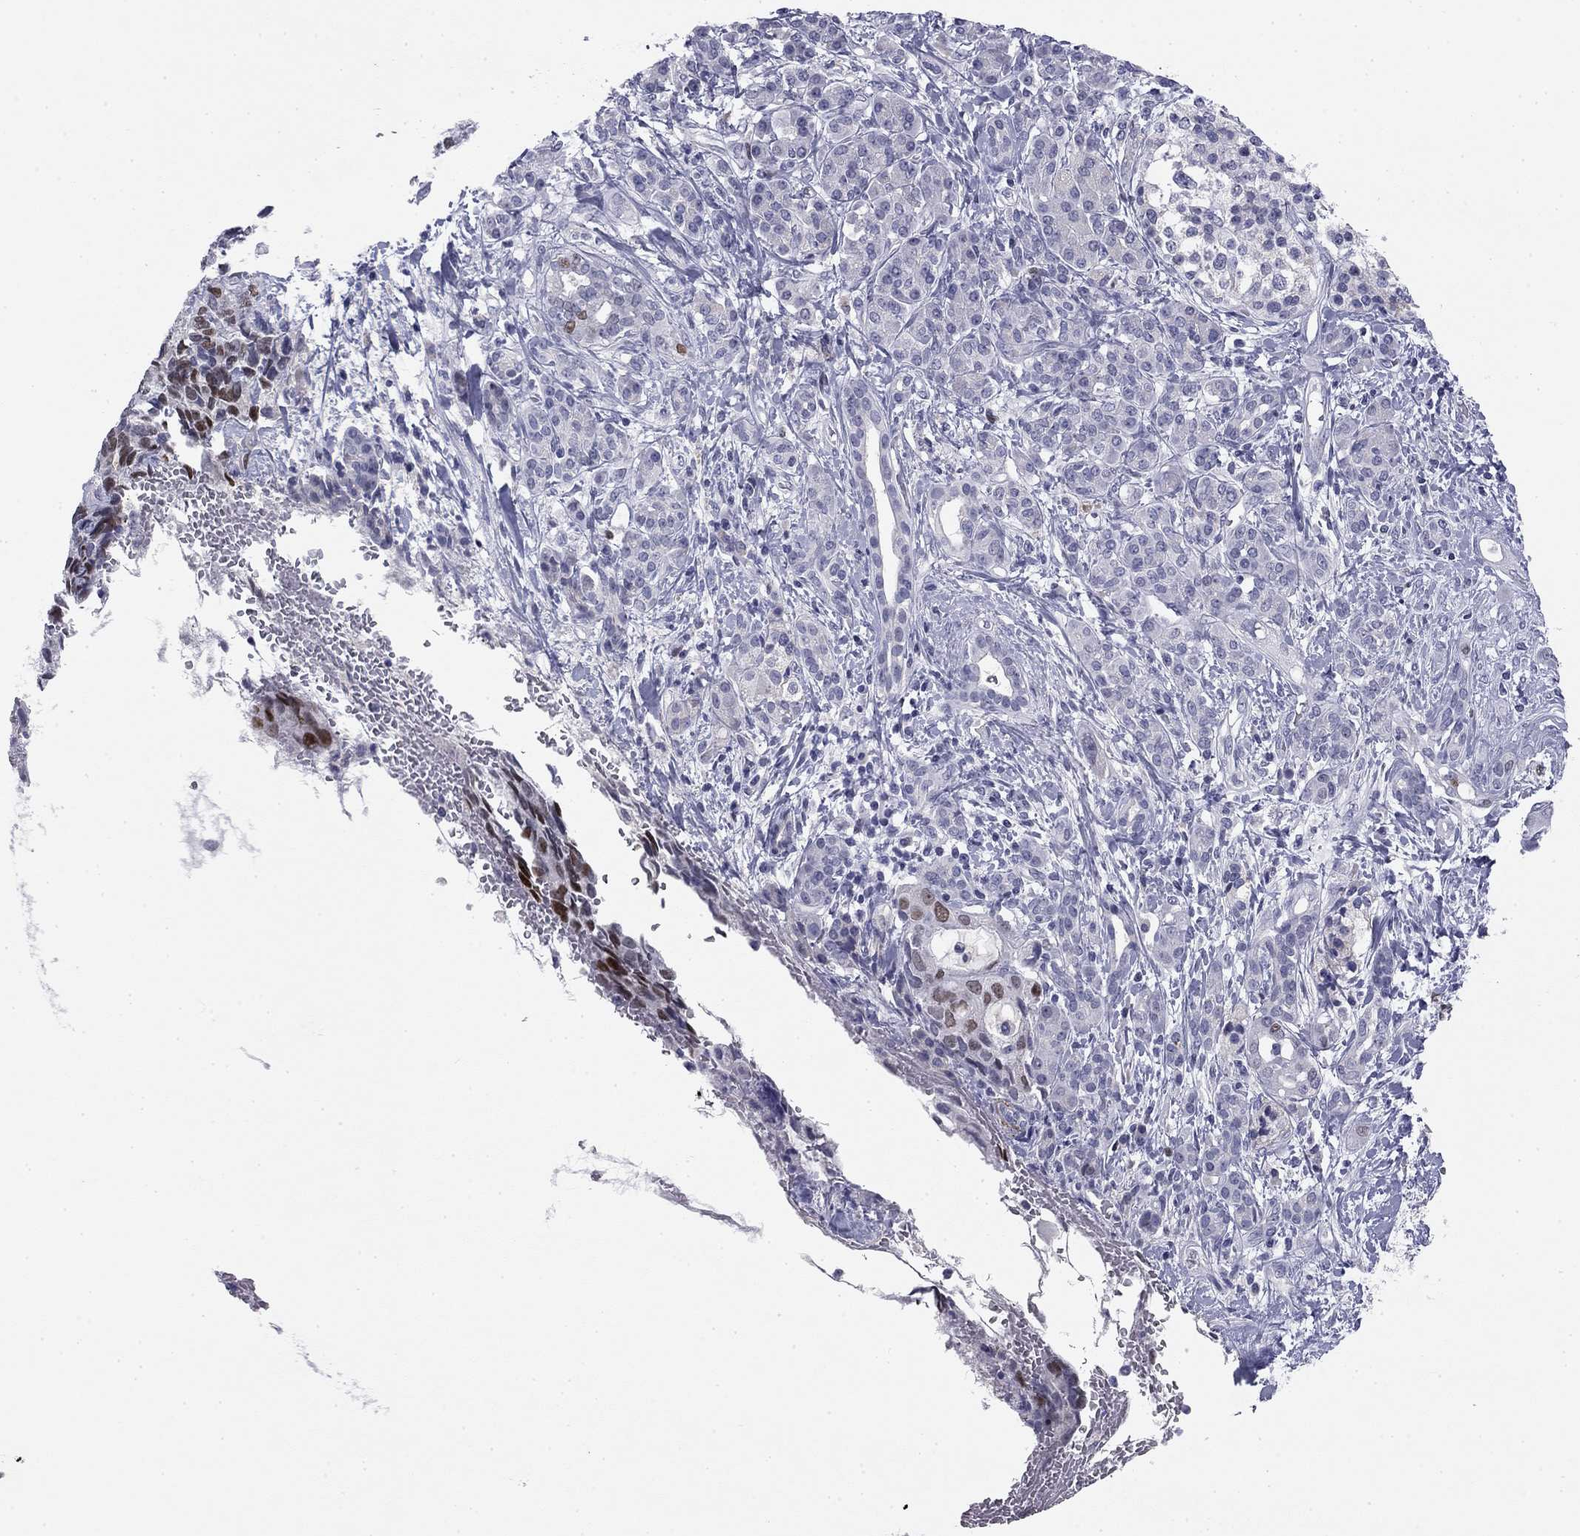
{"staining": {"intensity": "strong", "quantity": "<25%", "location": "nuclear"}, "tissue": "pancreatic cancer", "cell_type": "Tumor cells", "image_type": "cancer", "snomed": [{"axis": "morphology", "description": "Adenocarcinoma, NOS"}, {"axis": "topography", "description": "Pancreas"}], "caption": "Protein staining exhibits strong nuclear positivity in approximately <25% of tumor cells in pancreatic adenocarcinoma. (Brightfield microscopy of DAB IHC at high magnification).", "gene": "TFAP2B", "patient": {"sex": "female", "age": 56}}